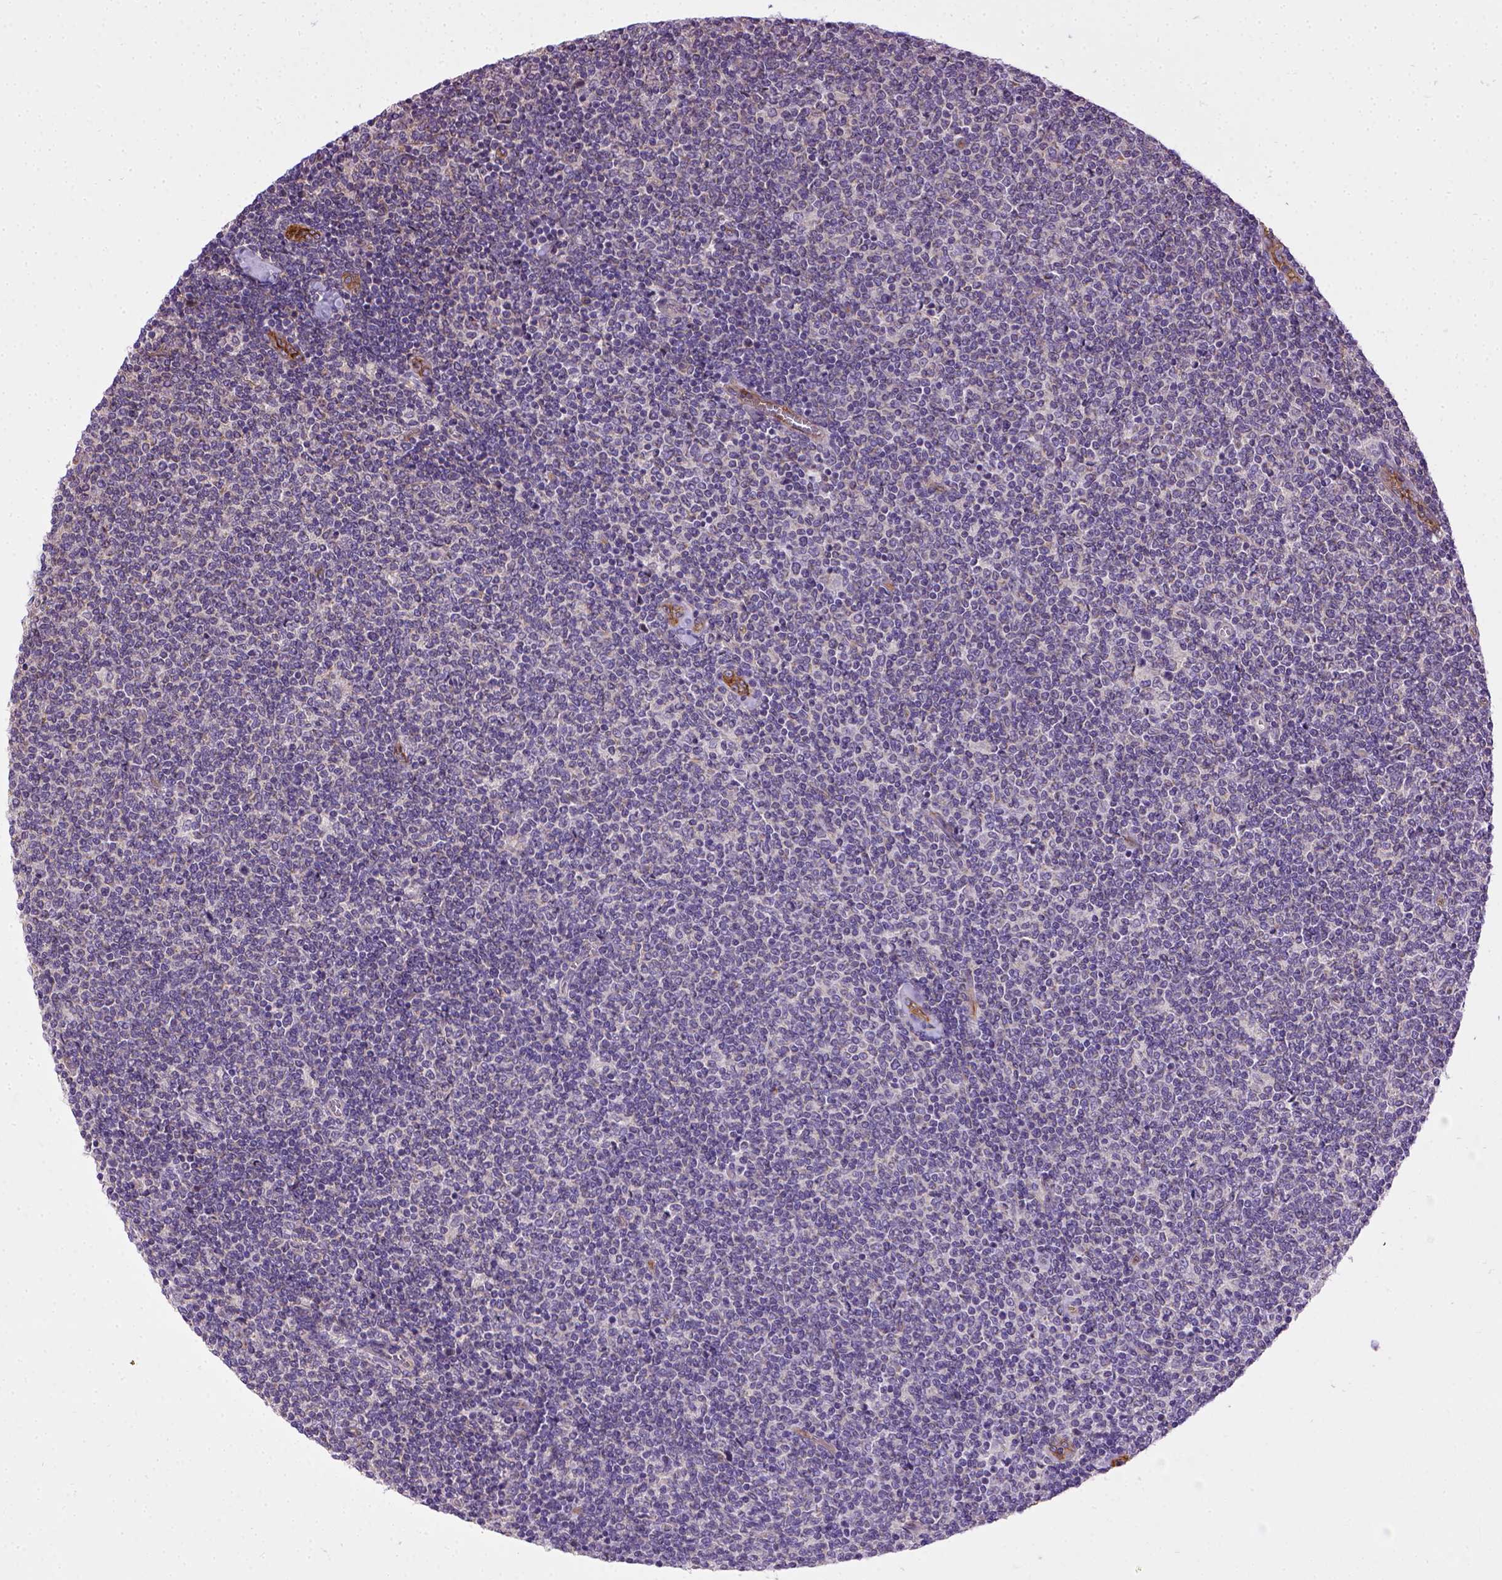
{"staining": {"intensity": "negative", "quantity": "none", "location": "none"}, "tissue": "lymphoma", "cell_type": "Tumor cells", "image_type": "cancer", "snomed": [{"axis": "morphology", "description": "Malignant lymphoma, non-Hodgkin's type, Low grade"}, {"axis": "topography", "description": "Lymph node"}], "caption": "Tumor cells are negative for protein expression in human malignant lymphoma, non-Hodgkin's type (low-grade). The staining is performed using DAB (3,3'-diaminobenzidine) brown chromogen with nuclei counter-stained in using hematoxylin.", "gene": "ENG", "patient": {"sex": "male", "age": 52}}